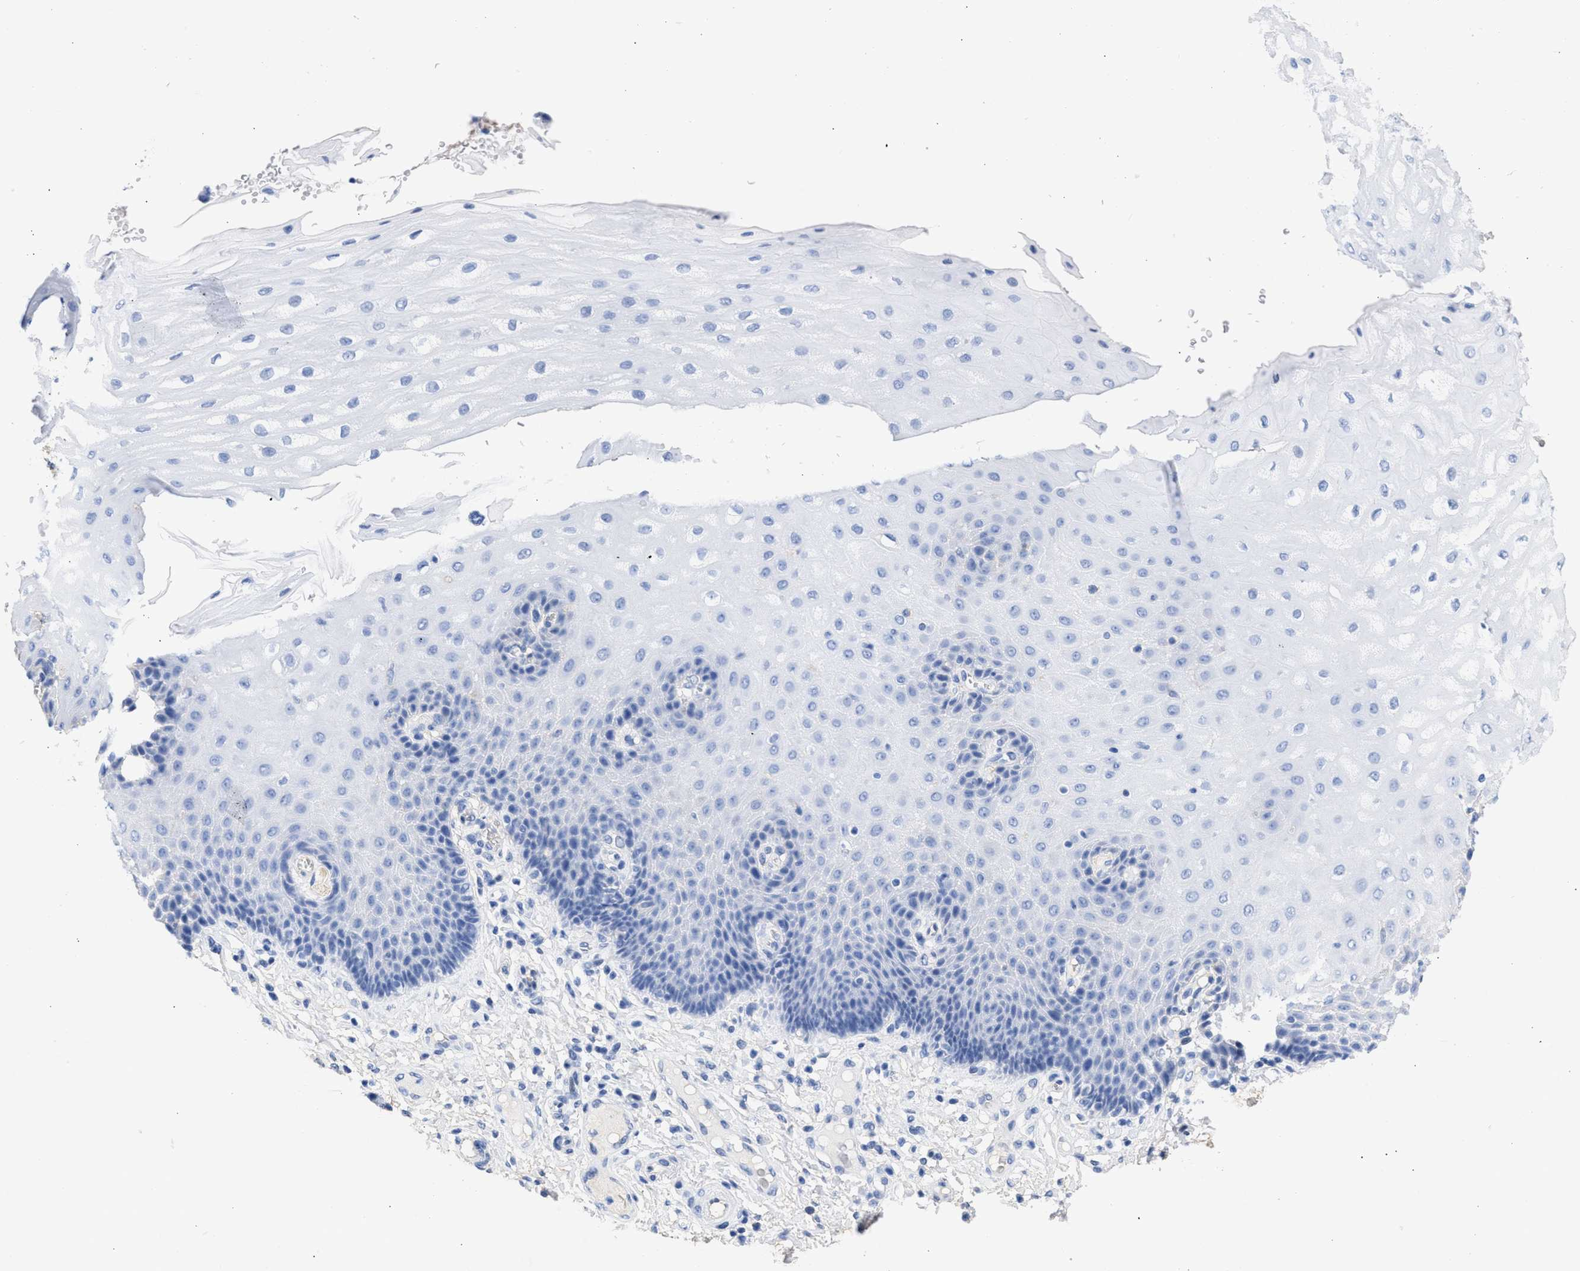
{"staining": {"intensity": "negative", "quantity": "none", "location": "none"}, "tissue": "esophagus", "cell_type": "Squamous epithelial cells", "image_type": "normal", "snomed": [{"axis": "morphology", "description": "Normal tissue, NOS"}, {"axis": "topography", "description": "Esophagus"}], "caption": "The immunohistochemistry (IHC) photomicrograph has no significant expression in squamous epithelial cells of esophagus. (IHC, brightfield microscopy, high magnification).", "gene": "RSPH1", "patient": {"sex": "male", "age": 54}}